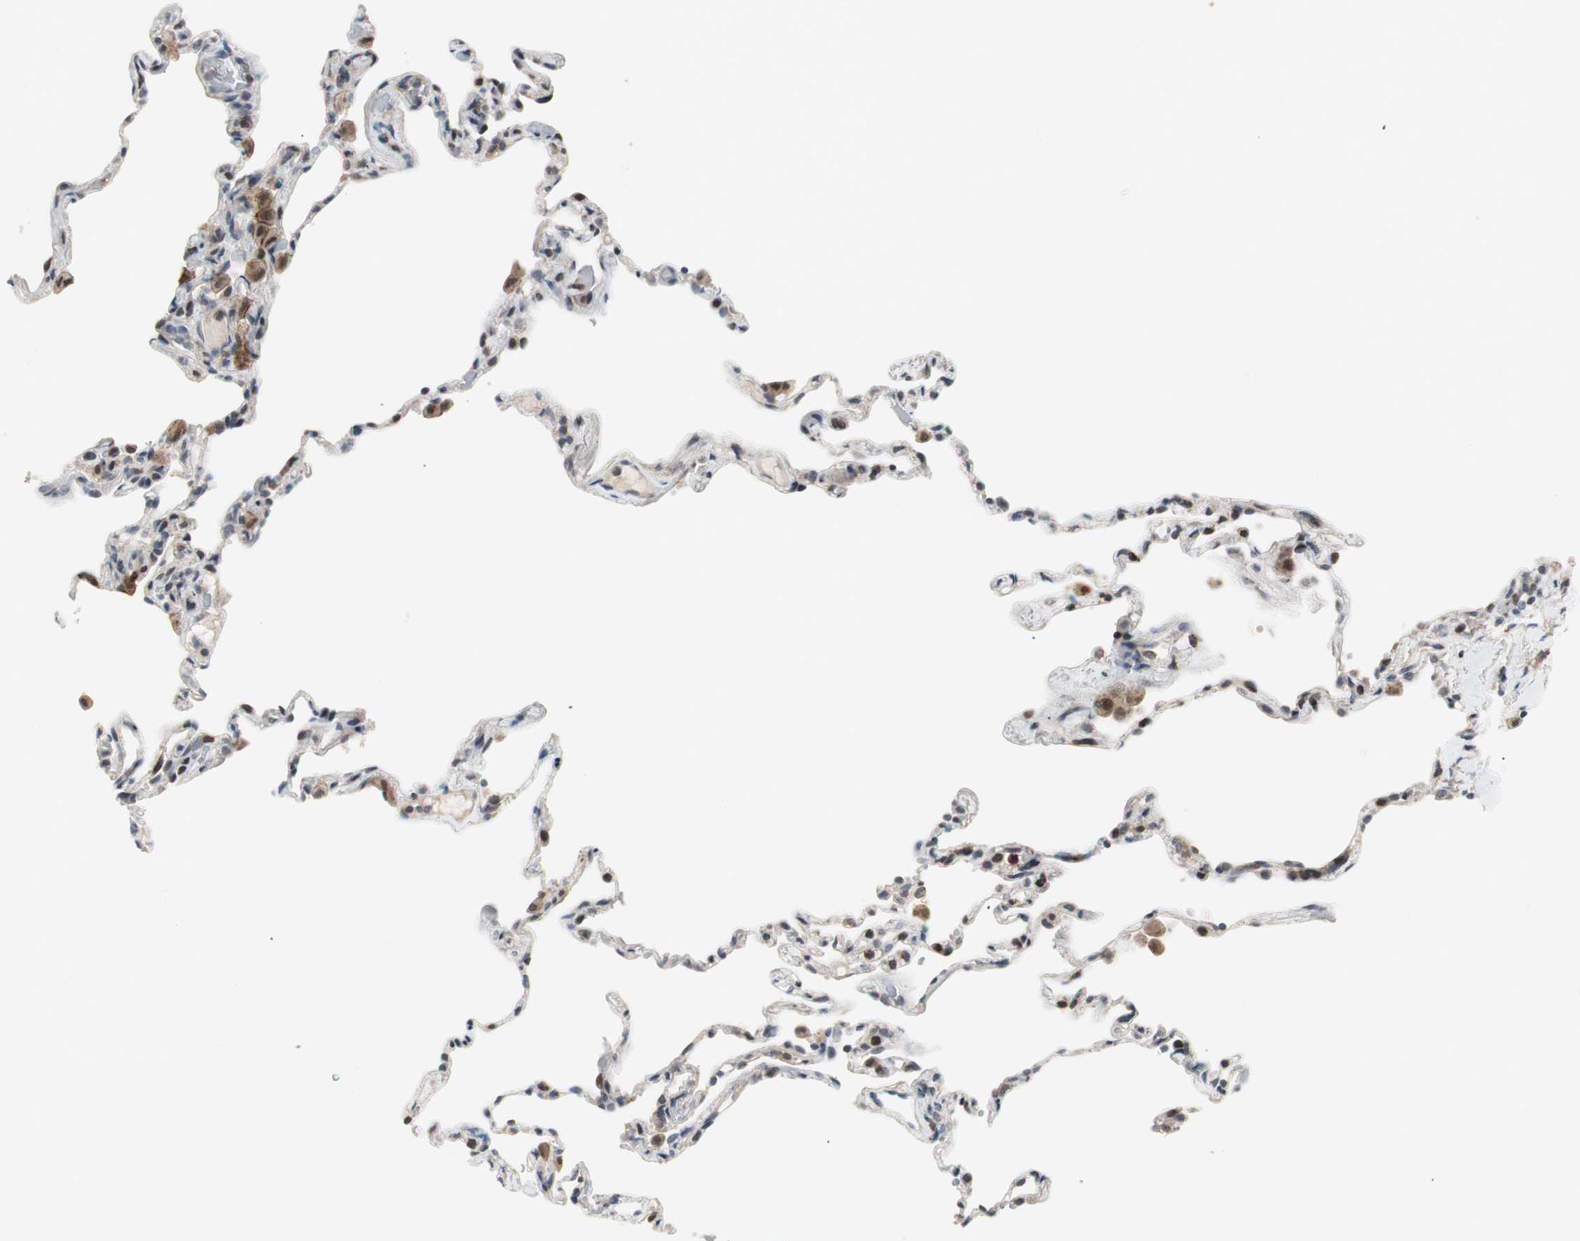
{"staining": {"intensity": "moderate", "quantity": "<25%", "location": "nuclear"}, "tissue": "lung", "cell_type": "Alveolar cells", "image_type": "normal", "snomed": [{"axis": "morphology", "description": "Normal tissue, NOS"}, {"axis": "topography", "description": "Lung"}], "caption": "Immunohistochemistry (IHC) micrograph of benign lung stained for a protein (brown), which shows low levels of moderate nuclear positivity in about <25% of alveolar cells.", "gene": "POLH", "patient": {"sex": "male", "age": 59}}